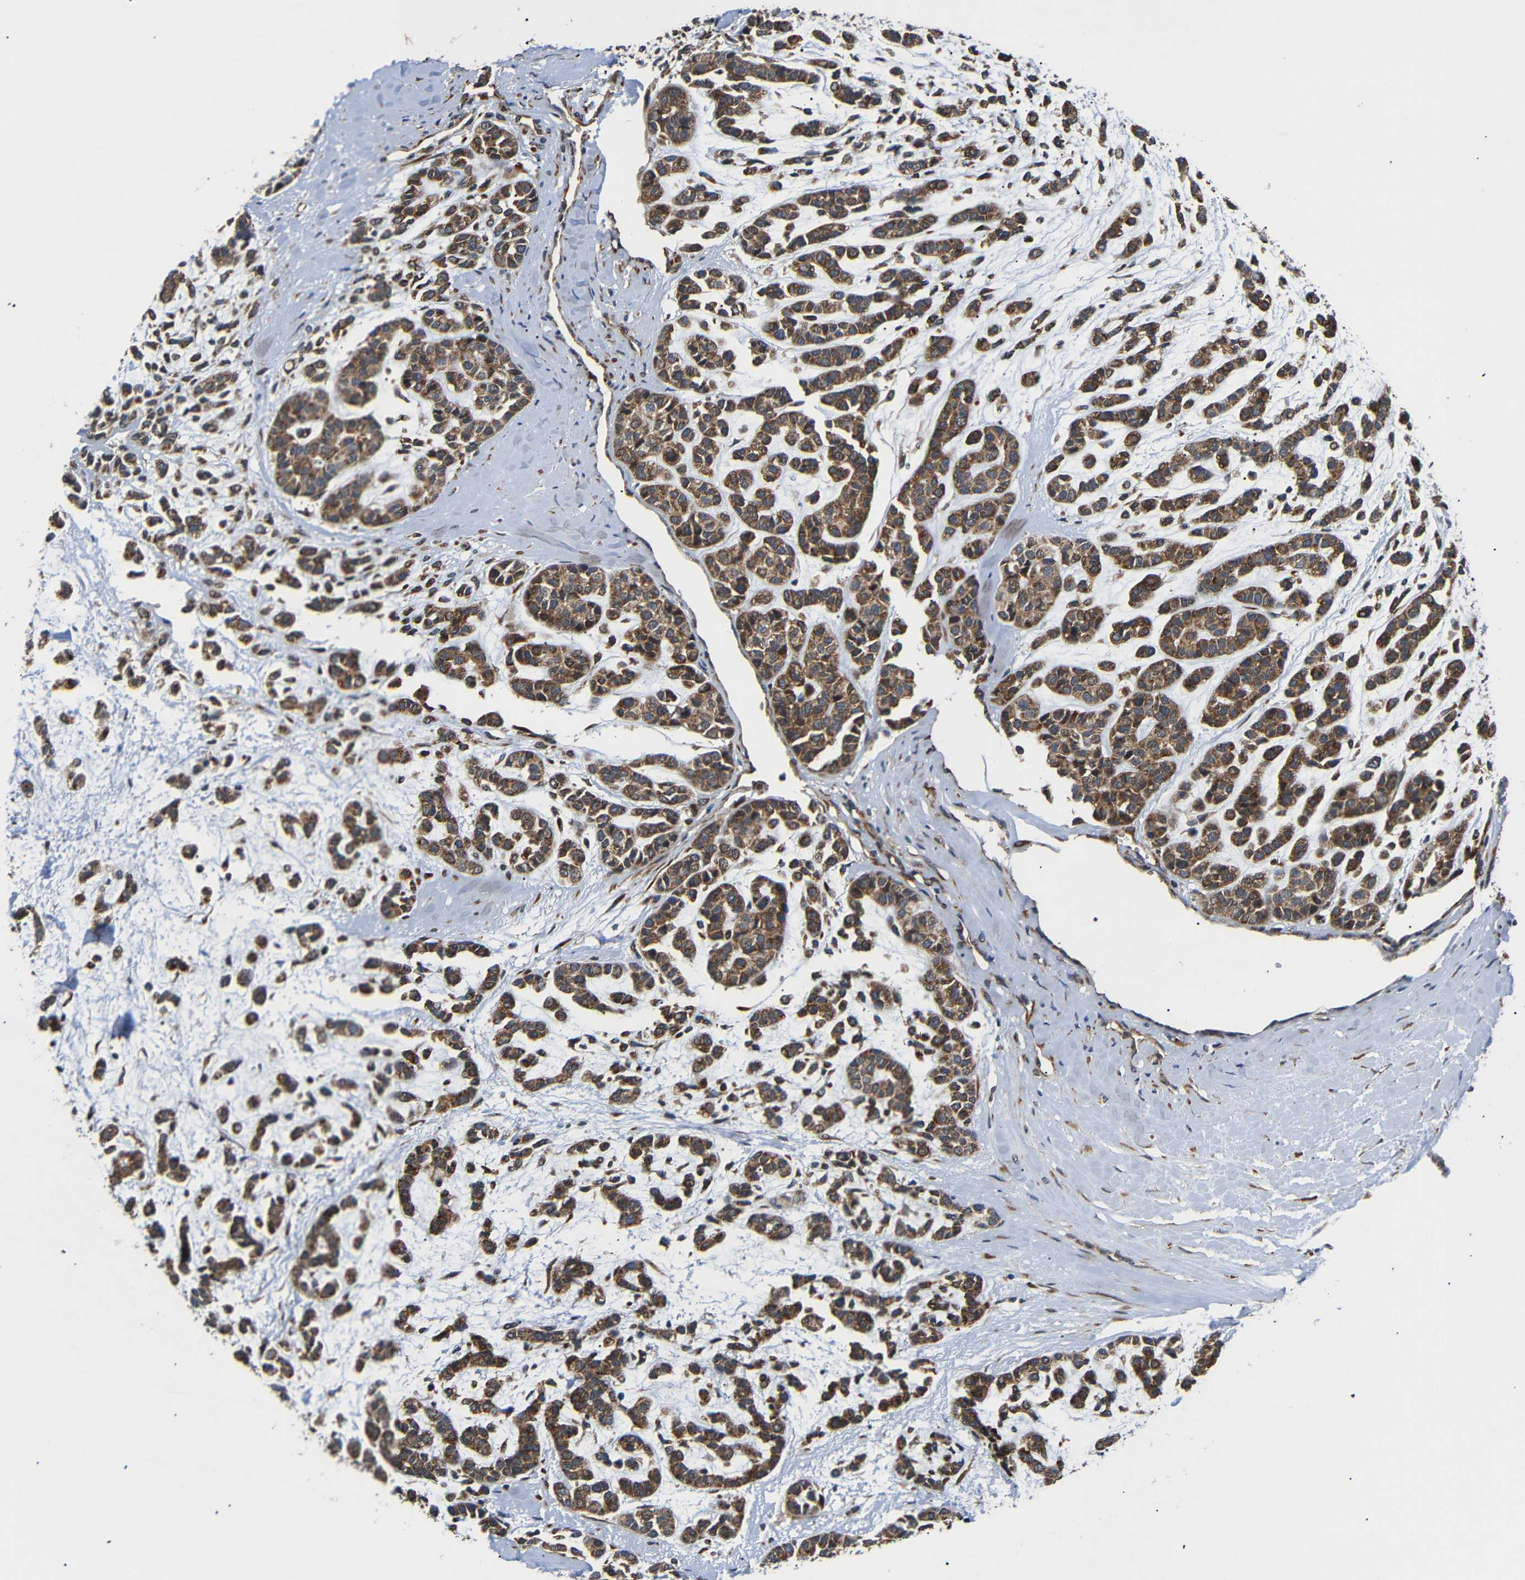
{"staining": {"intensity": "moderate", "quantity": ">75%", "location": "cytoplasmic/membranous"}, "tissue": "head and neck cancer", "cell_type": "Tumor cells", "image_type": "cancer", "snomed": [{"axis": "morphology", "description": "Adenocarcinoma, NOS"}, {"axis": "morphology", "description": "Adenoma, NOS"}, {"axis": "topography", "description": "Head-Neck"}], "caption": "Tumor cells exhibit moderate cytoplasmic/membranous positivity in approximately >75% of cells in head and neck adenocarcinoma. The staining was performed using DAB (3,3'-diaminobenzidine), with brown indicating positive protein expression. Nuclei are stained blue with hematoxylin.", "gene": "KANK4", "patient": {"sex": "female", "age": 55}}